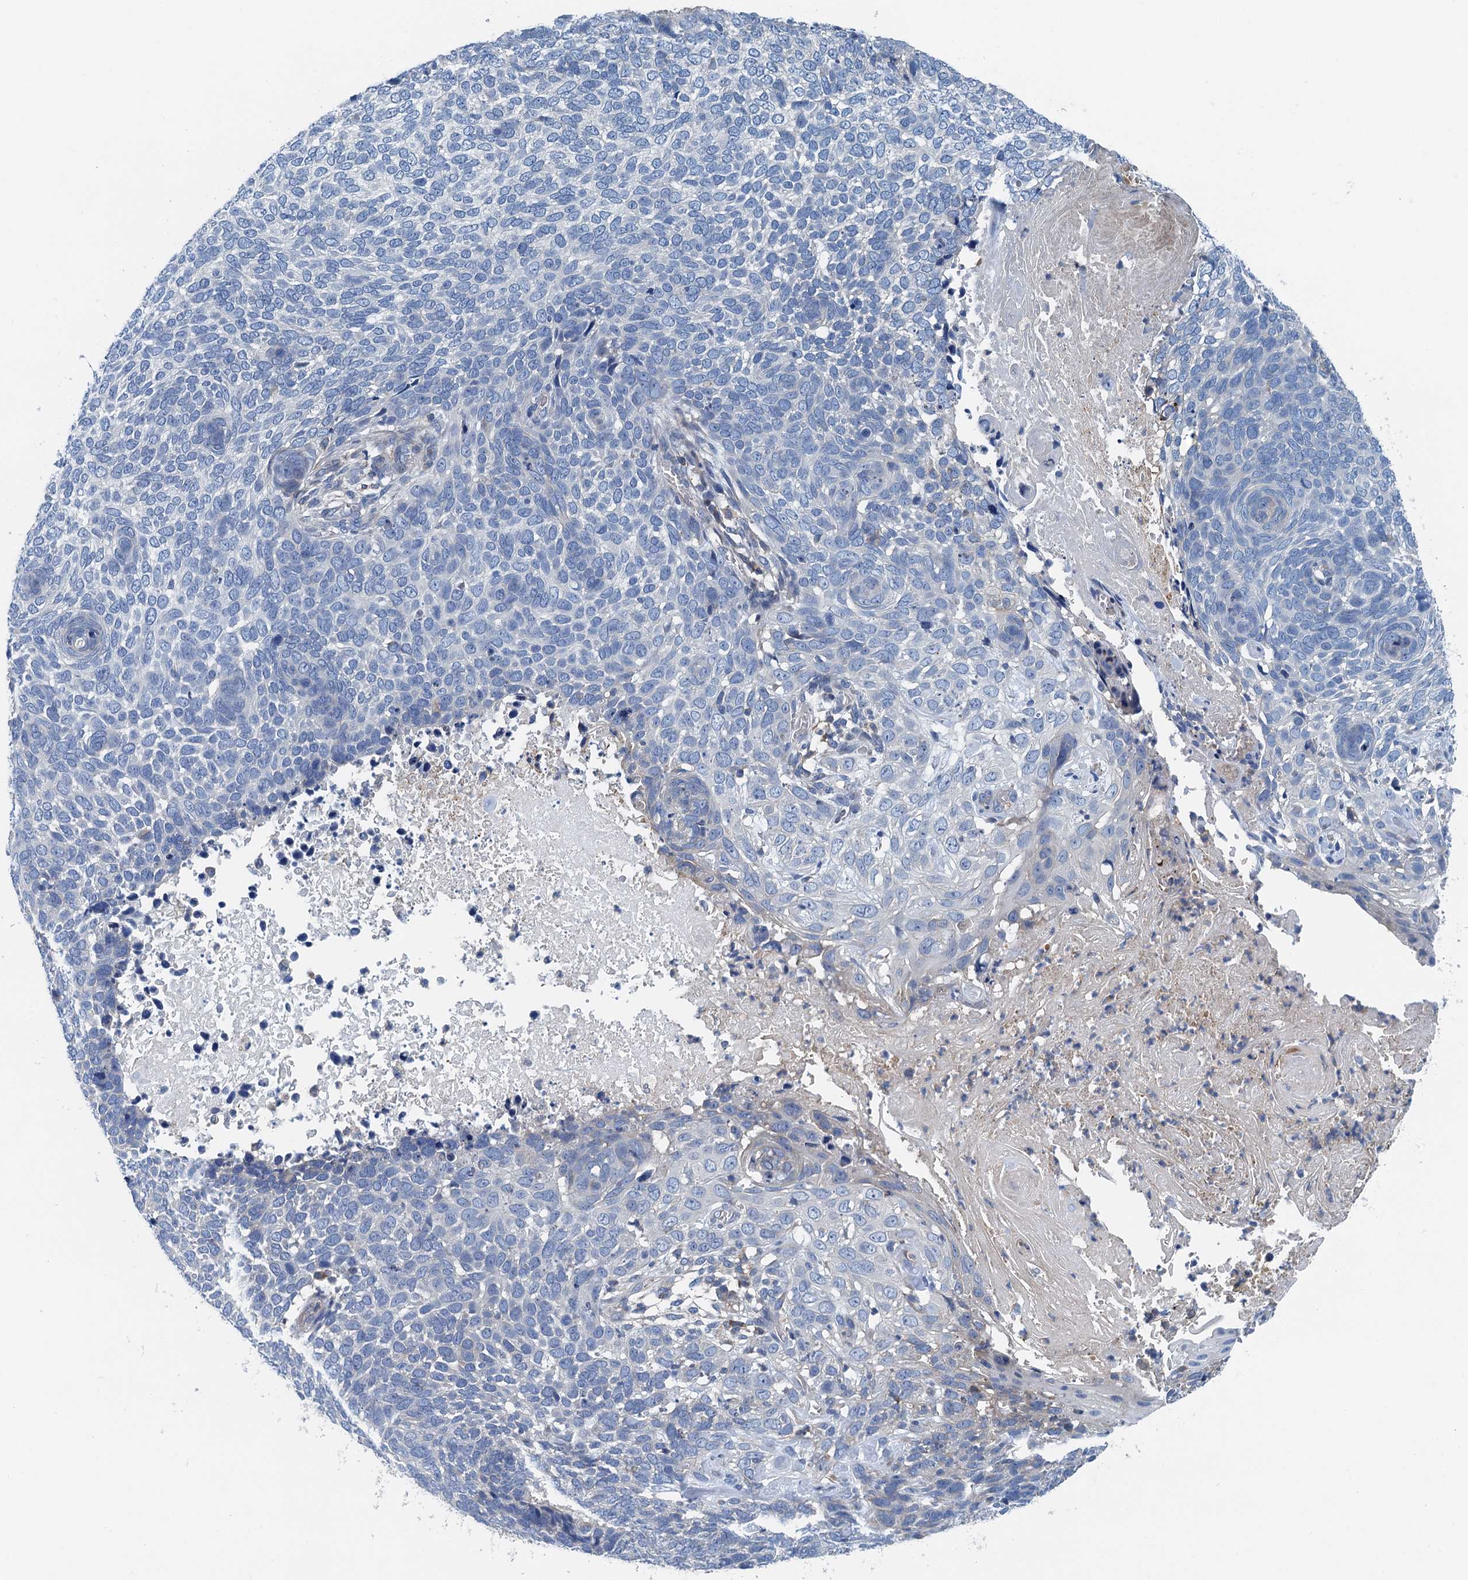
{"staining": {"intensity": "negative", "quantity": "none", "location": "none"}, "tissue": "skin cancer", "cell_type": "Tumor cells", "image_type": "cancer", "snomed": [{"axis": "morphology", "description": "Basal cell carcinoma"}, {"axis": "topography", "description": "Skin"}], "caption": "Tumor cells show no significant protein expression in basal cell carcinoma (skin).", "gene": "PPP1R14D", "patient": {"sex": "female", "age": 64}}